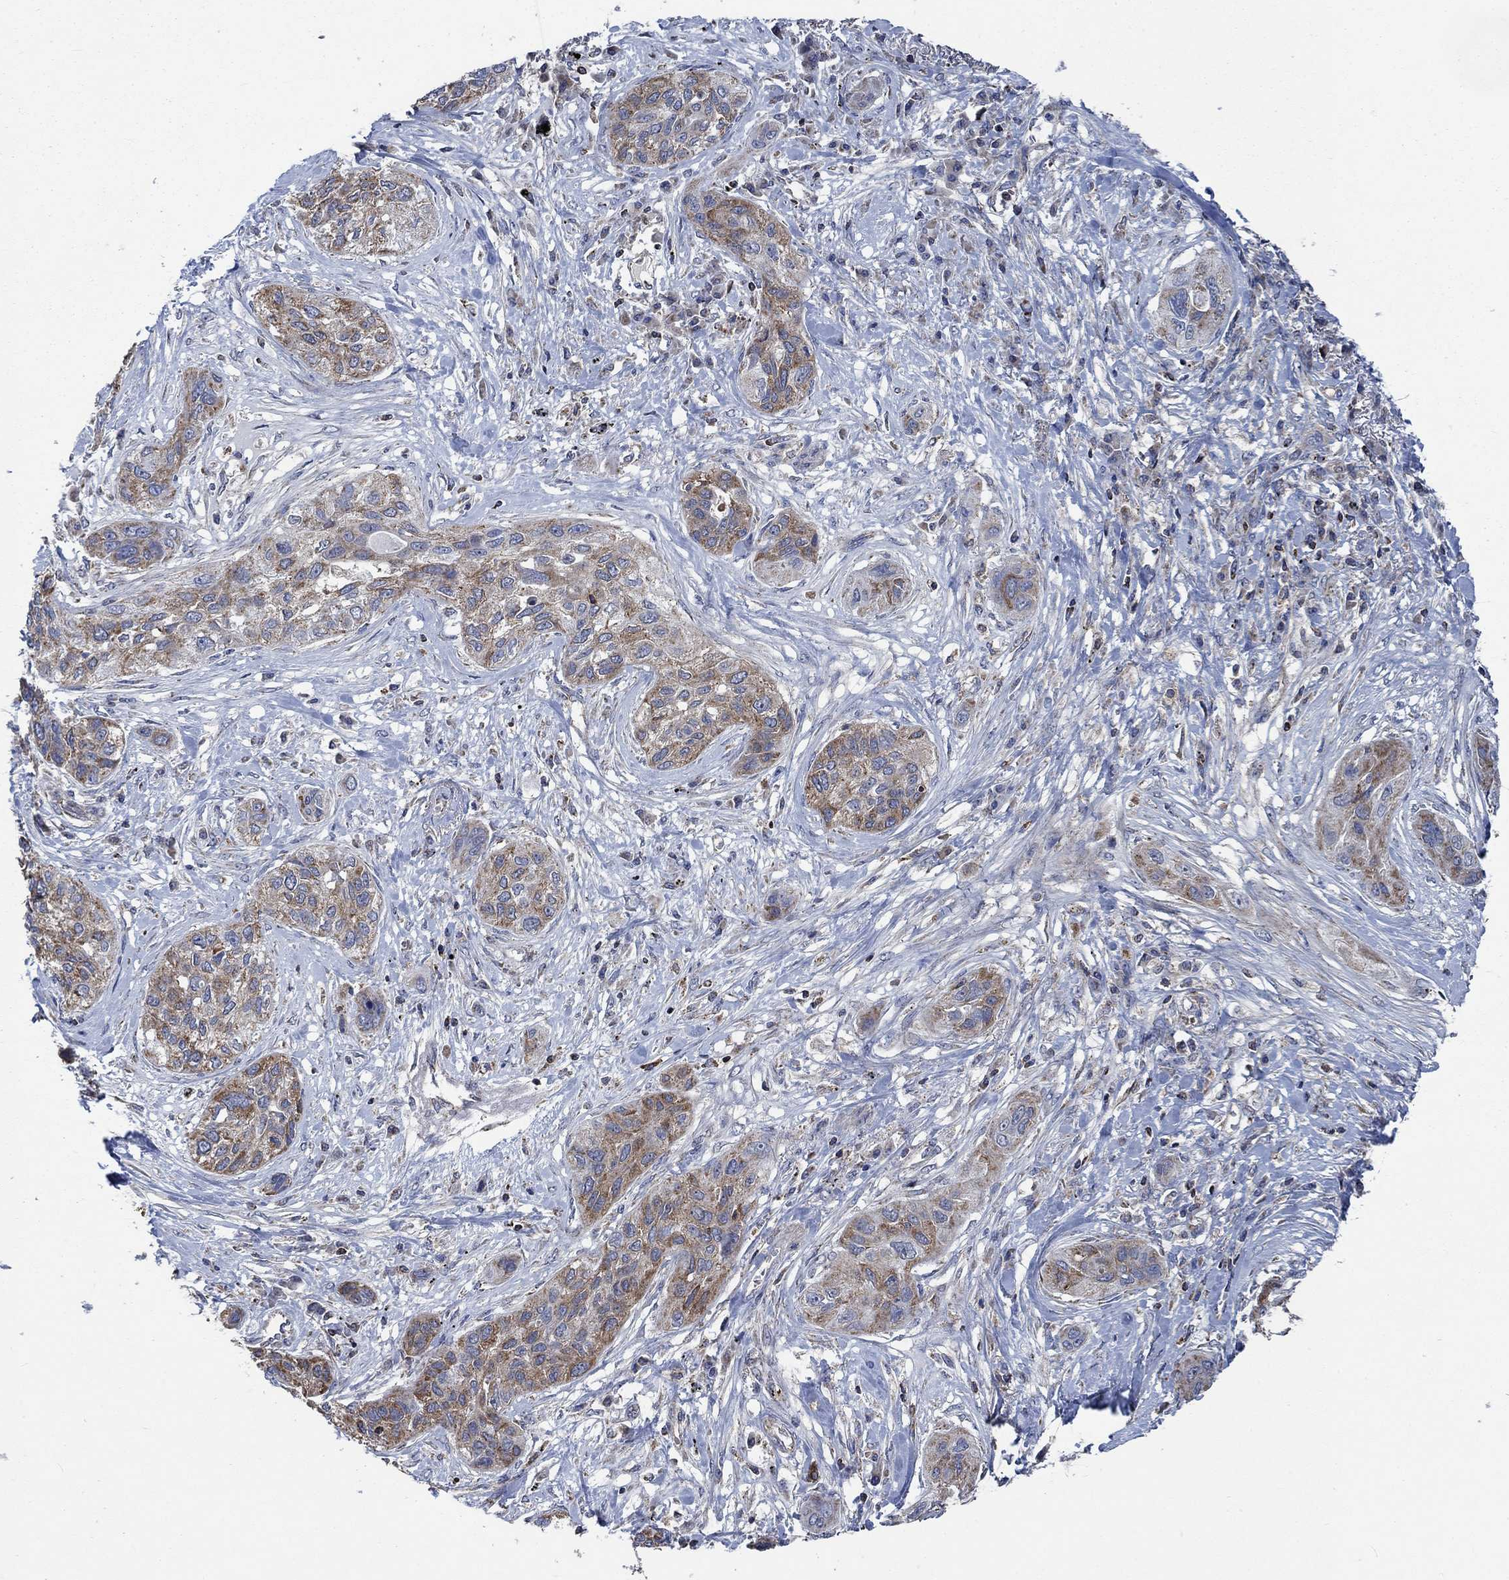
{"staining": {"intensity": "moderate", "quantity": "25%-75%", "location": "cytoplasmic/membranous"}, "tissue": "lung cancer", "cell_type": "Tumor cells", "image_type": "cancer", "snomed": [{"axis": "morphology", "description": "Squamous cell carcinoma, NOS"}, {"axis": "topography", "description": "Lung"}], "caption": "The image shows a brown stain indicating the presence of a protein in the cytoplasmic/membranous of tumor cells in squamous cell carcinoma (lung). The protein is shown in brown color, while the nuclei are stained blue.", "gene": "STXBP6", "patient": {"sex": "female", "age": 70}}